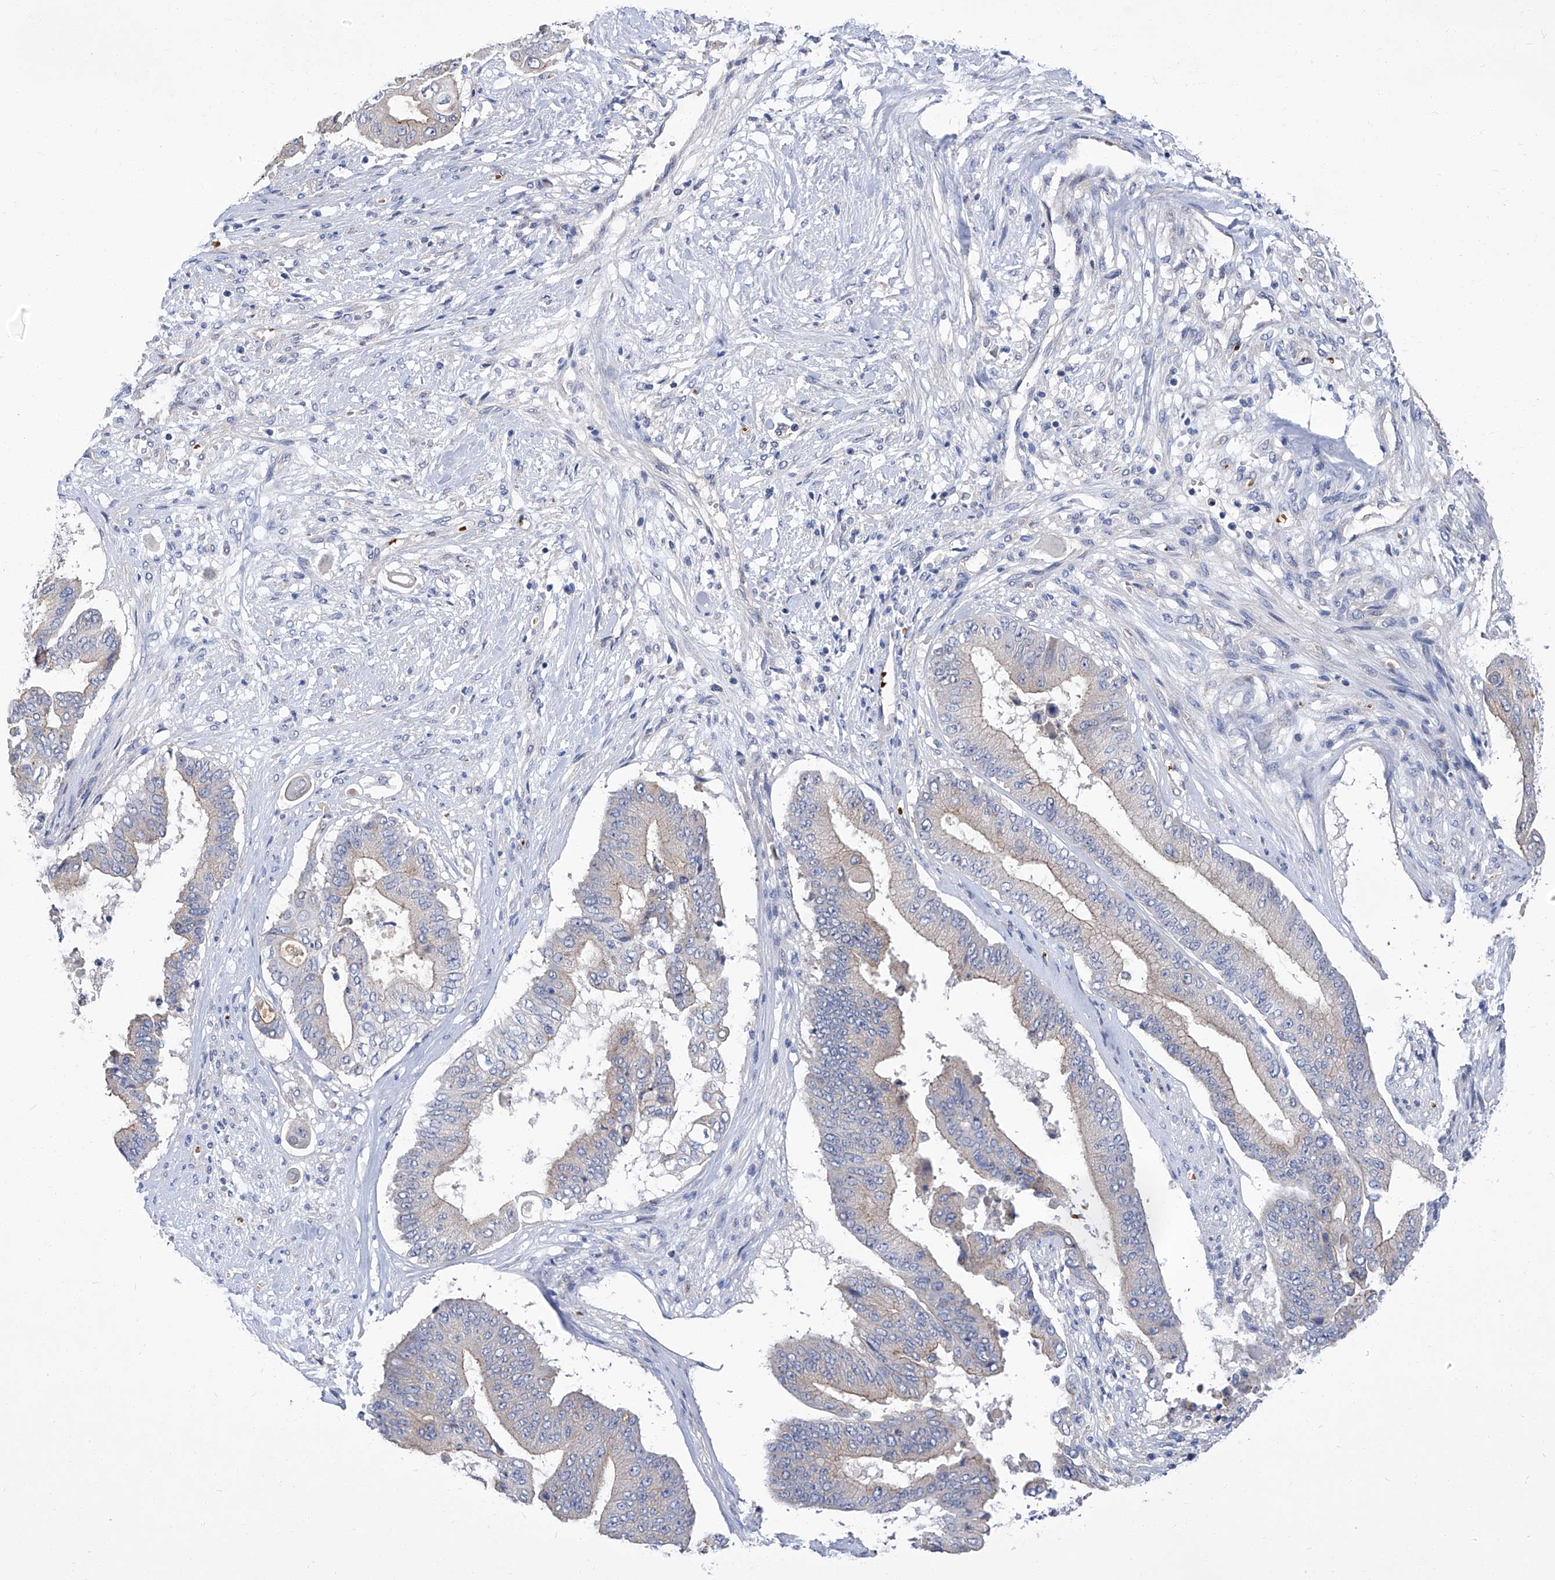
{"staining": {"intensity": "weak", "quantity": "<25%", "location": "cytoplasmic/membranous"}, "tissue": "pancreatic cancer", "cell_type": "Tumor cells", "image_type": "cancer", "snomed": [{"axis": "morphology", "description": "Adenocarcinoma, NOS"}, {"axis": "topography", "description": "Pancreas"}], "caption": "Tumor cells show no significant protein staining in pancreatic adenocarcinoma. (DAB (3,3'-diaminobenzidine) immunohistochemistry, high magnification).", "gene": "PARD3", "patient": {"sex": "female", "age": 77}}